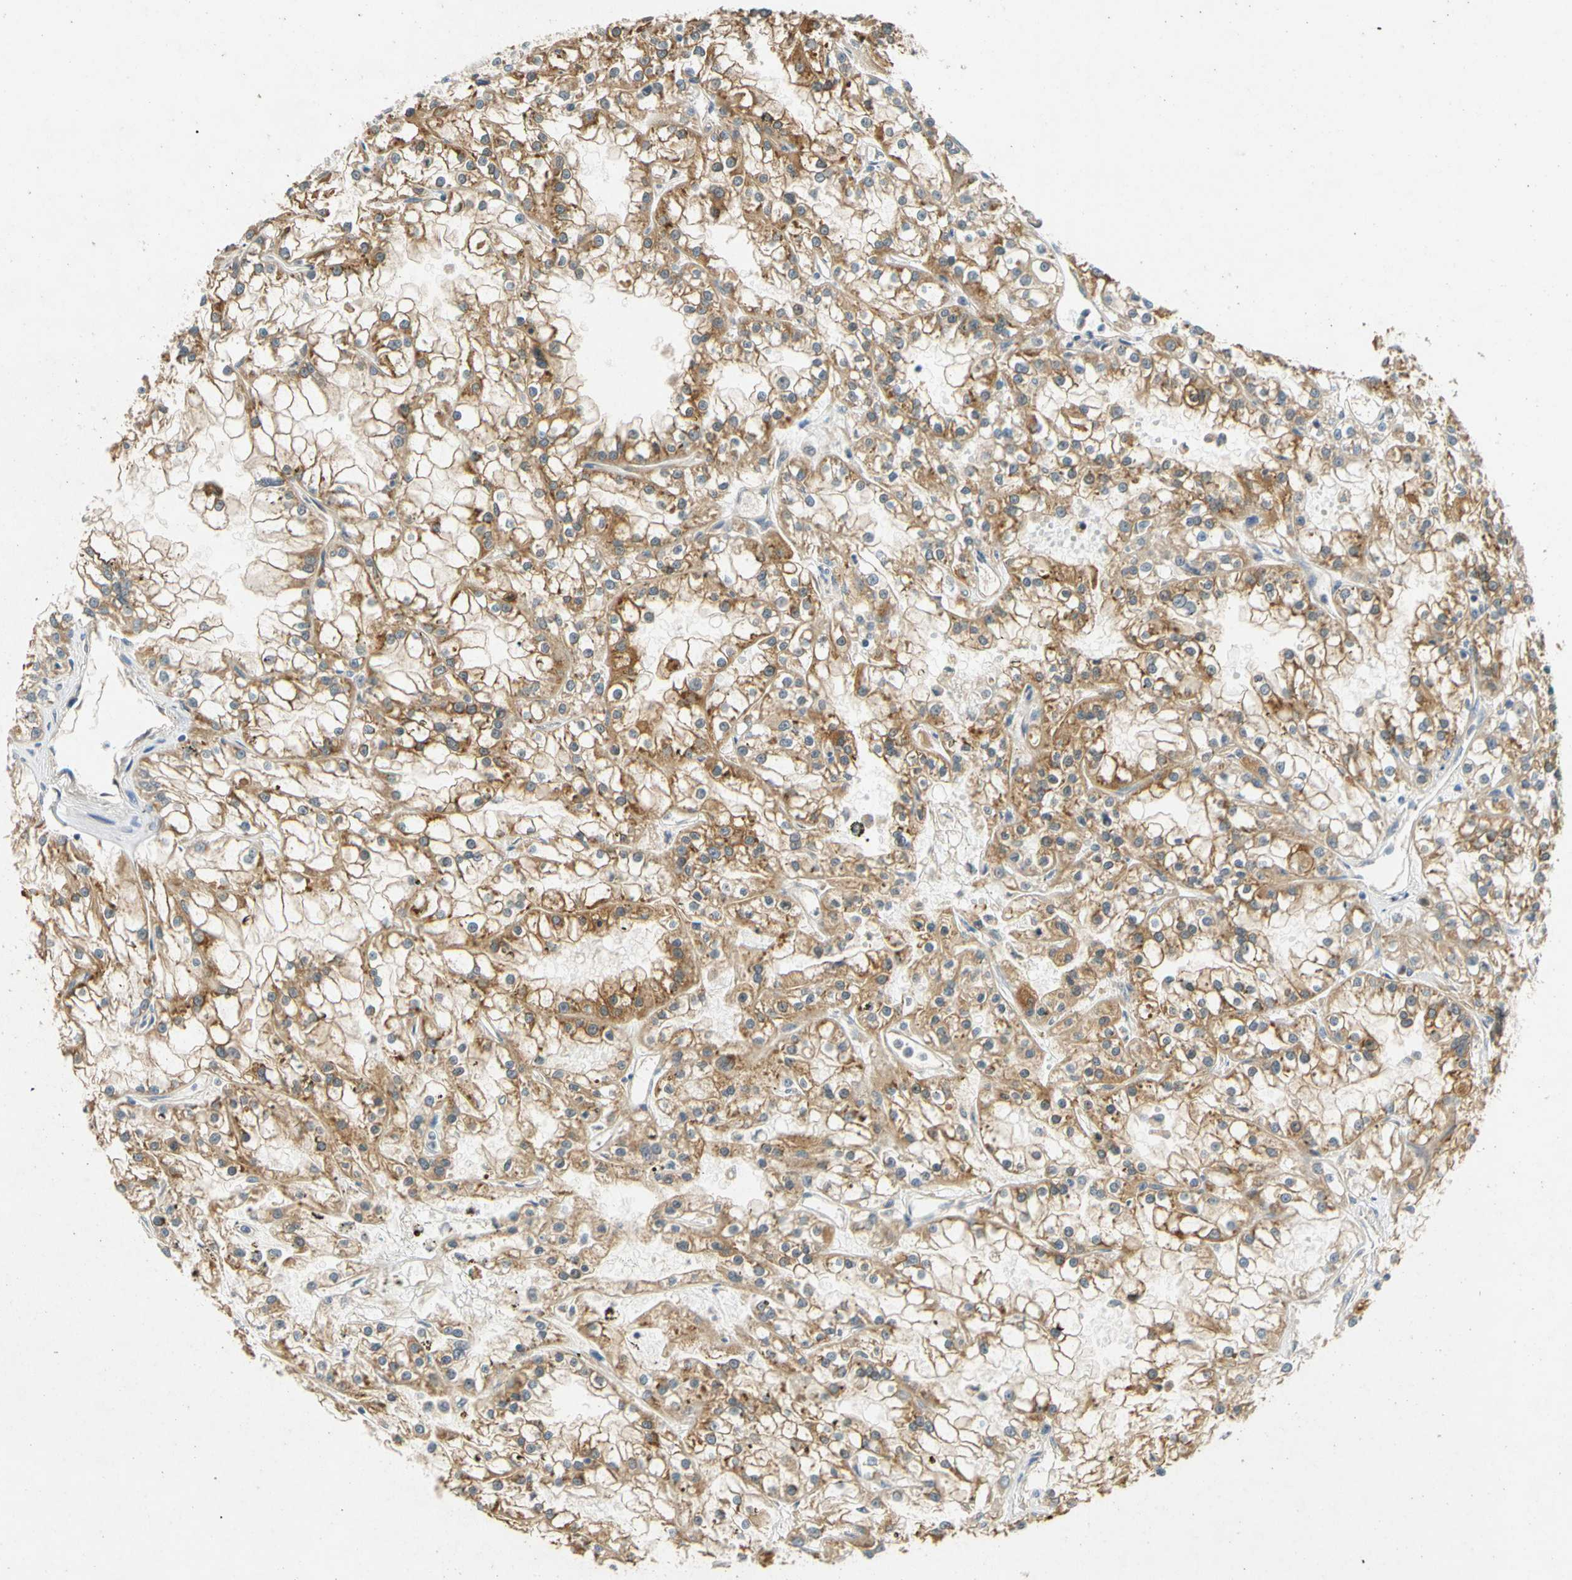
{"staining": {"intensity": "moderate", "quantity": ">75%", "location": "cytoplasmic/membranous"}, "tissue": "renal cancer", "cell_type": "Tumor cells", "image_type": "cancer", "snomed": [{"axis": "morphology", "description": "Adenocarcinoma, NOS"}, {"axis": "topography", "description": "Kidney"}], "caption": "A micrograph of renal adenocarcinoma stained for a protein reveals moderate cytoplasmic/membranous brown staining in tumor cells.", "gene": "GATD1", "patient": {"sex": "female", "age": 52}}